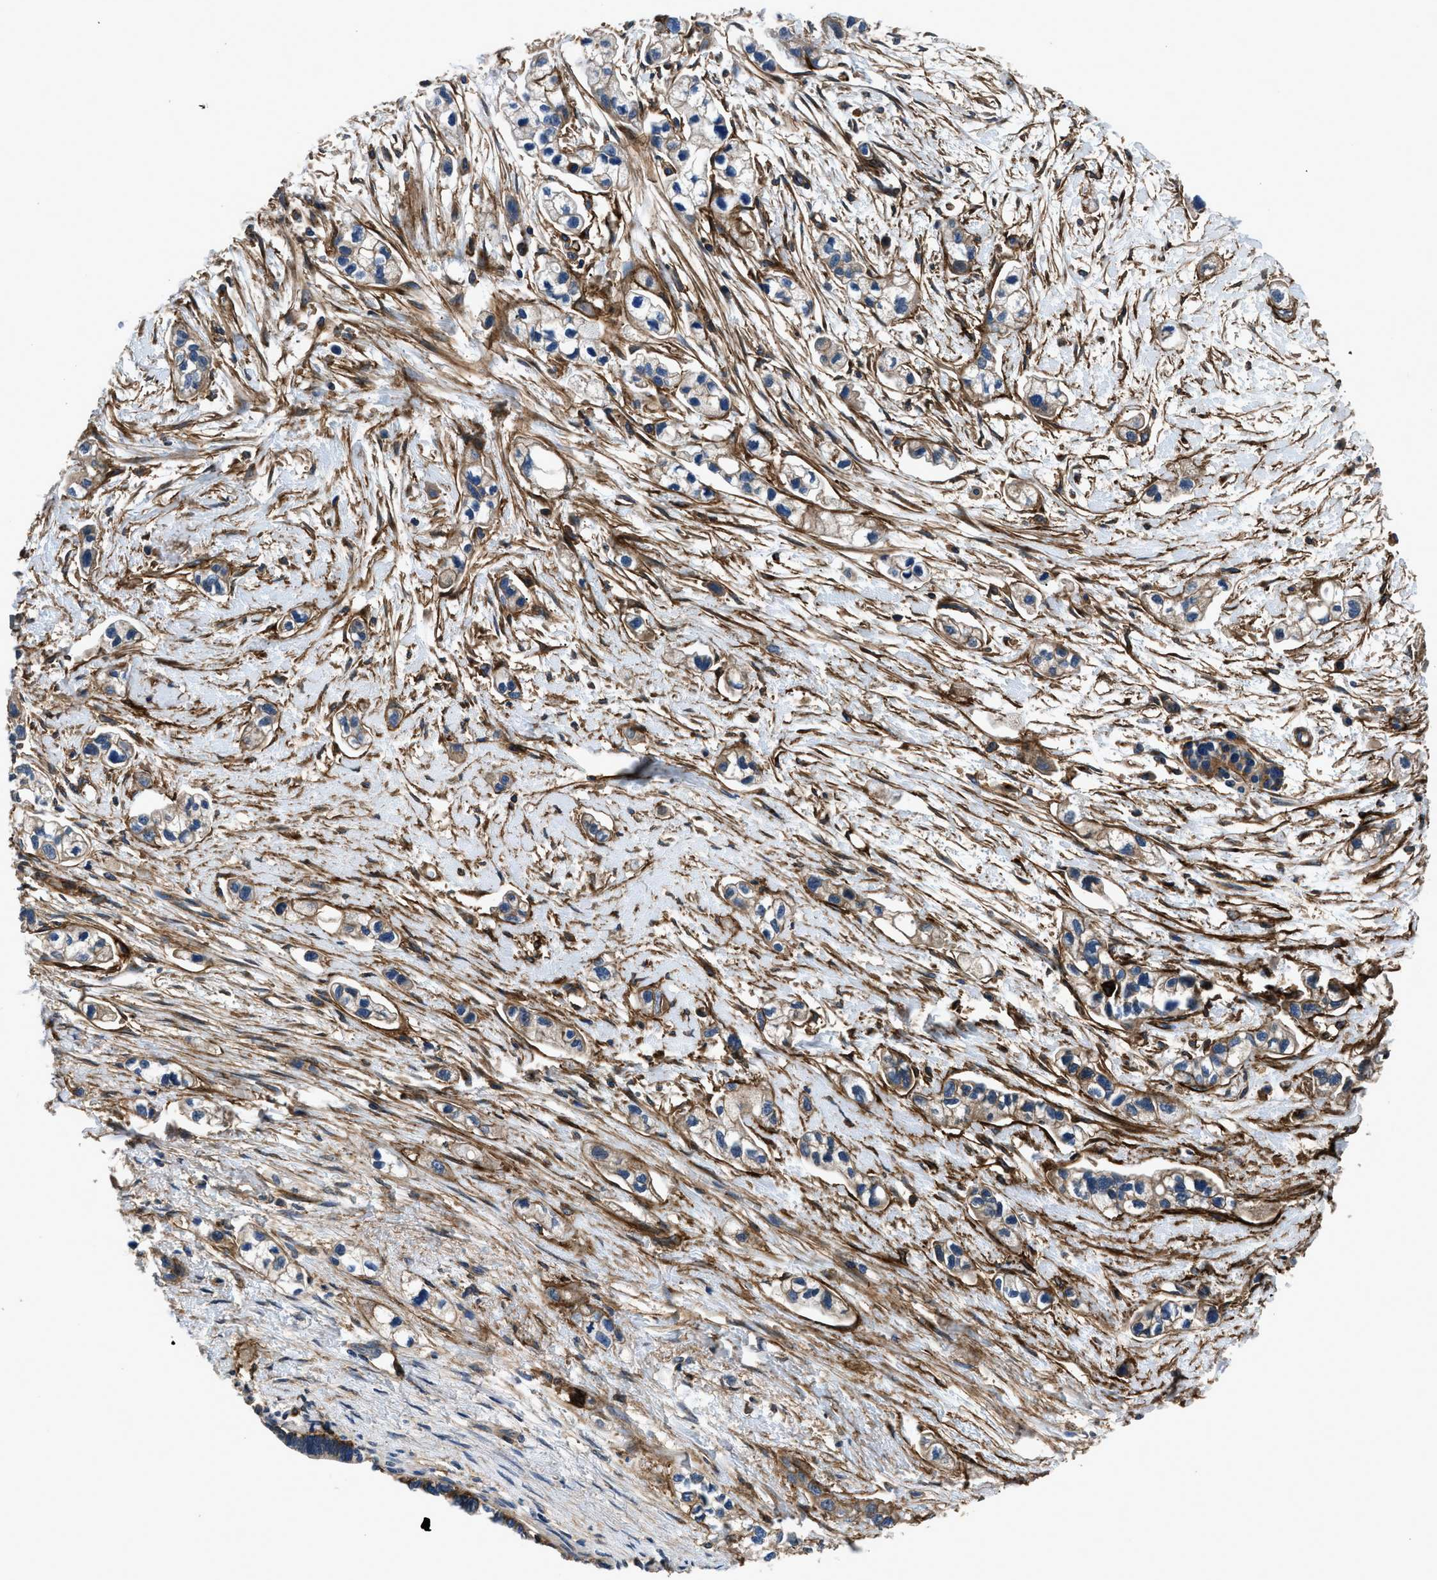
{"staining": {"intensity": "weak", "quantity": "<25%", "location": "cytoplasmic/membranous"}, "tissue": "pancreatic cancer", "cell_type": "Tumor cells", "image_type": "cancer", "snomed": [{"axis": "morphology", "description": "Adenocarcinoma, NOS"}, {"axis": "topography", "description": "Pancreas"}], "caption": "IHC of pancreatic adenocarcinoma exhibits no positivity in tumor cells.", "gene": "CD276", "patient": {"sex": "male", "age": 74}}